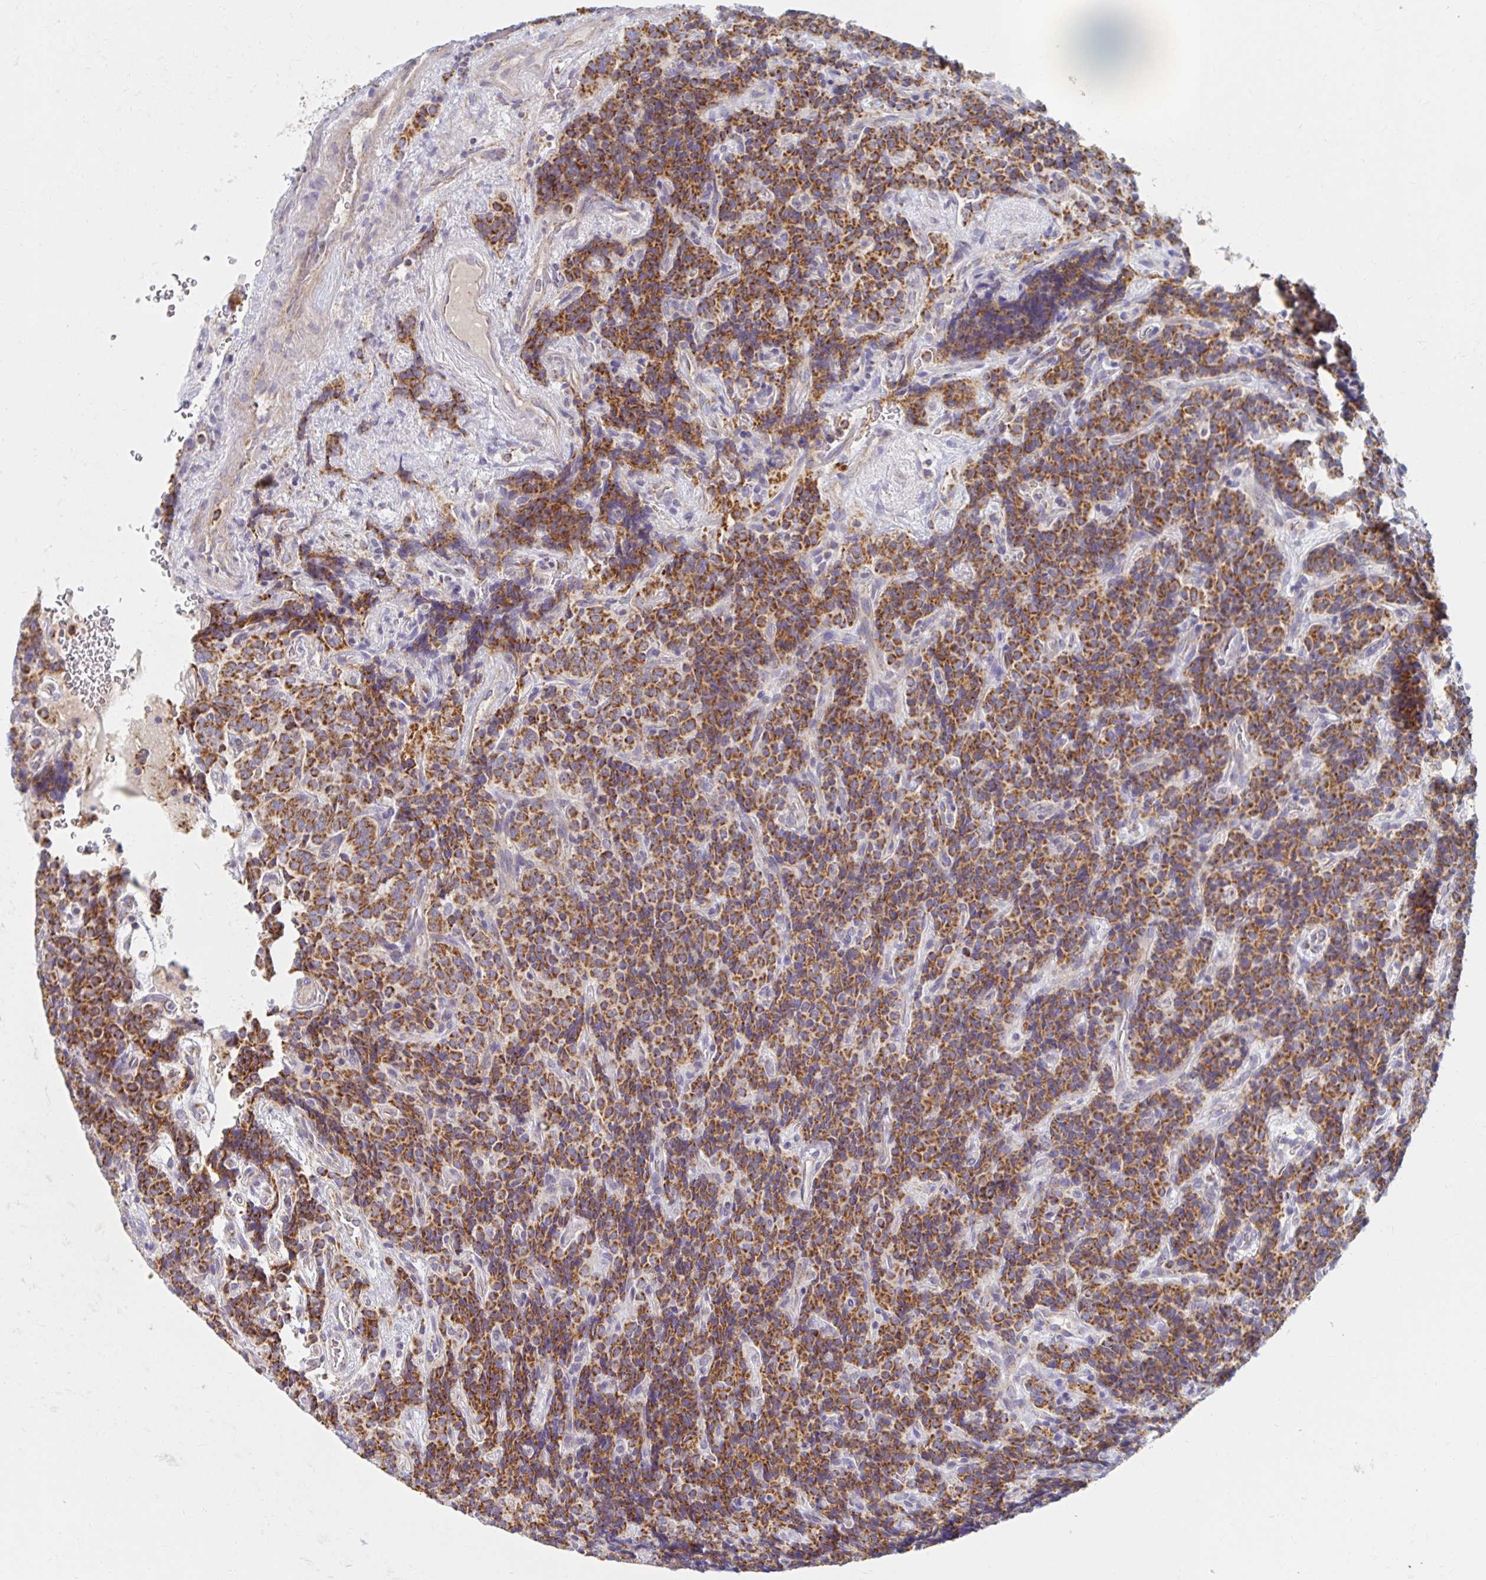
{"staining": {"intensity": "strong", "quantity": ">75%", "location": "cytoplasmic/membranous"}, "tissue": "carcinoid", "cell_type": "Tumor cells", "image_type": "cancer", "snomed": [{"axis": "morphology", "description": "Carcinoid, malignant, NOS"}, {"axis": "topography", "description": "Pancreas"}], "caption": "DAB (3,3'-diaminobenzidine) immunohistochemical staining of carcinoid displays strong cytoplasmic/membranous protein expression in approximately >75% of tumor cells.", "gene": "MAVS", "patient": {"sex": "male", "age": 36}}